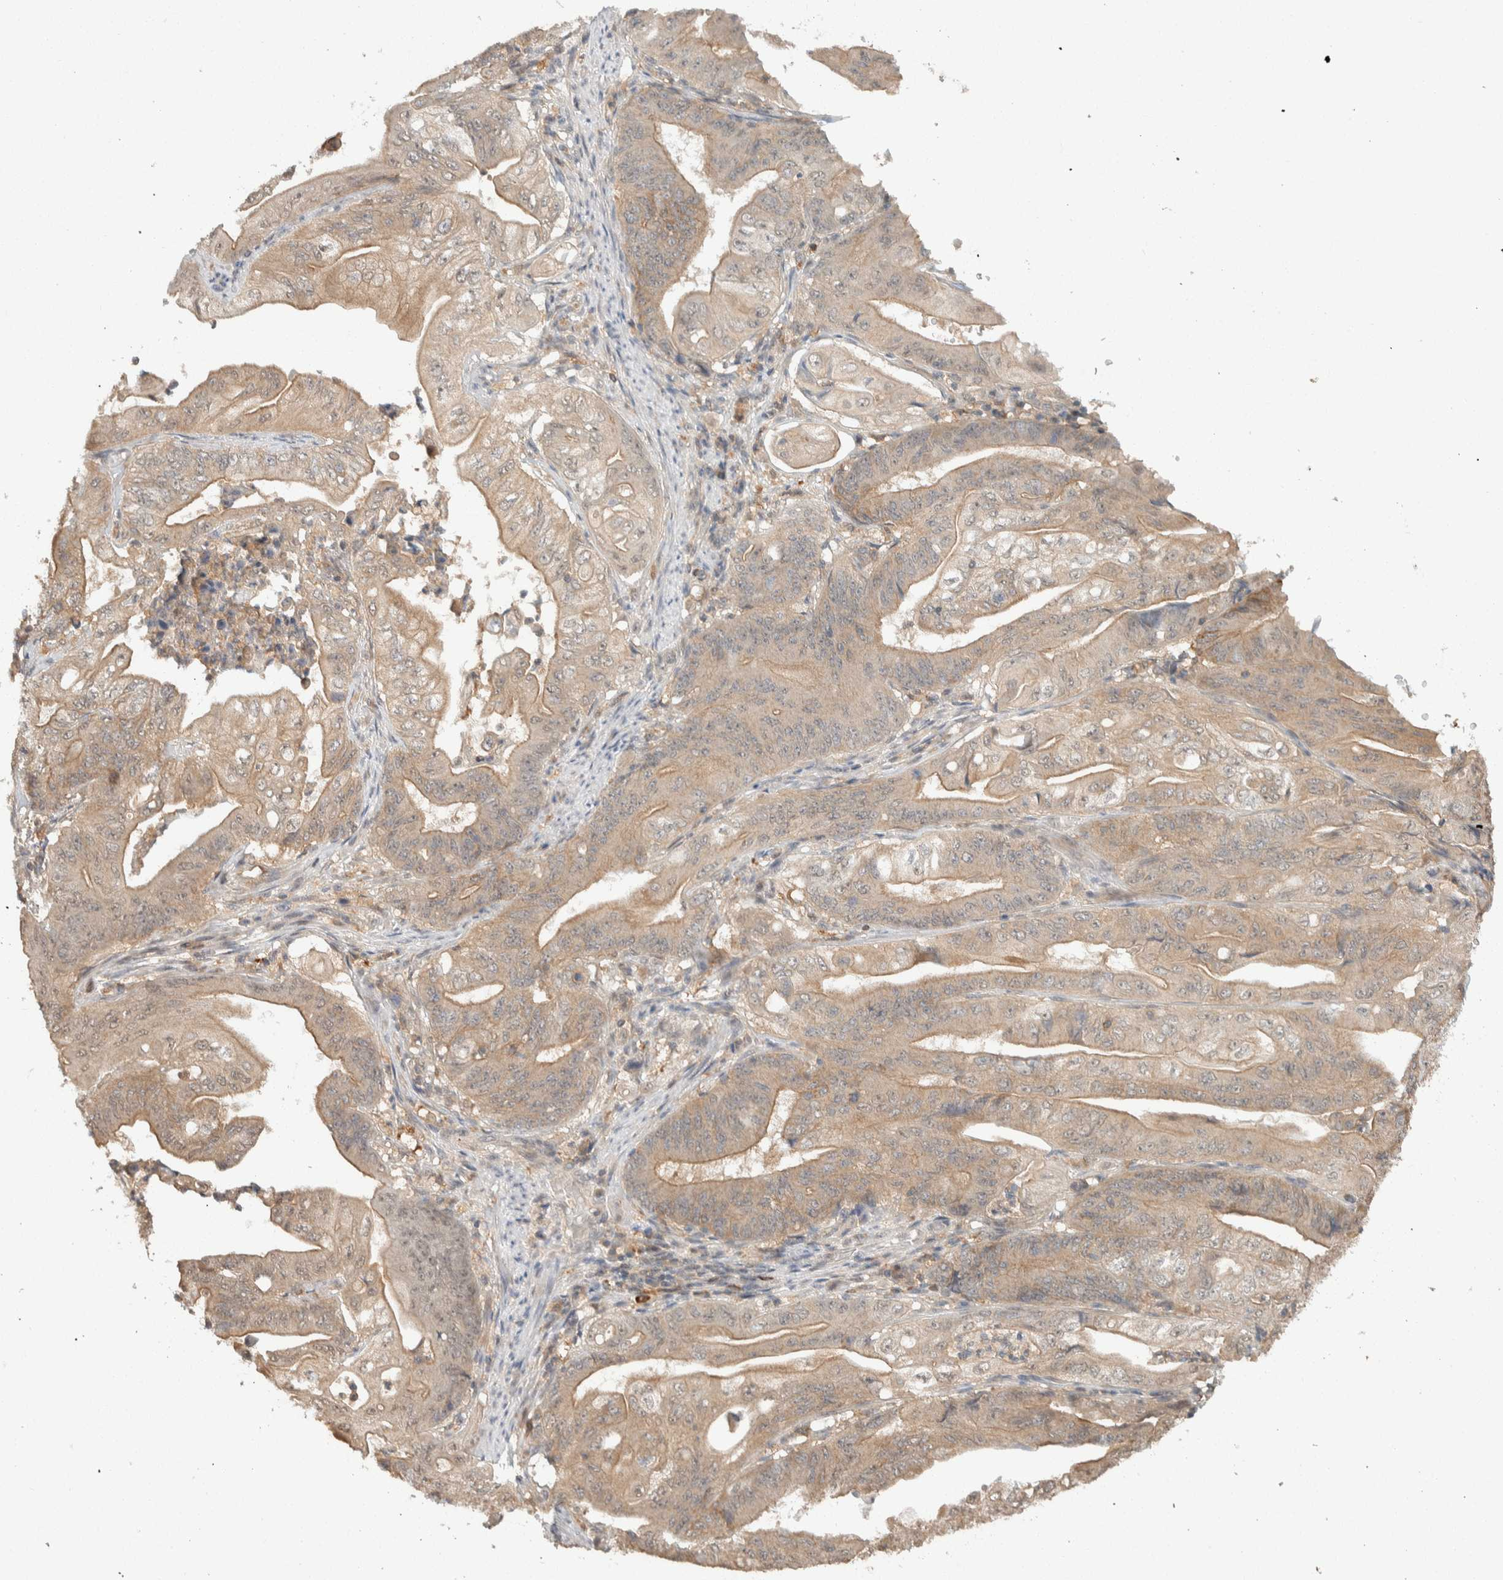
{"staining": {"intensity": "weak", "quantity": ">75%", "location": "cytoplasmic/membranous"}, "tissue": "stomach cancer", "cell_type": "Tumor cells", "image_type": "cancer", "snomed": [{"axis": "morphology", "description": "Adenocarcinoma, NOS"}, {"axis": "topography", "description": "Stomach"}], "caption": "Immunohistochemistry micrograph of human stomach adenocarcinoma stained for a protein (brown), which demonstrates low levels of weak cytoplasmic/membranous positivity in approximately >75% of tumor cells.", "gene": "ZNF567", "patient": {"sex": "female", "age": 73}}